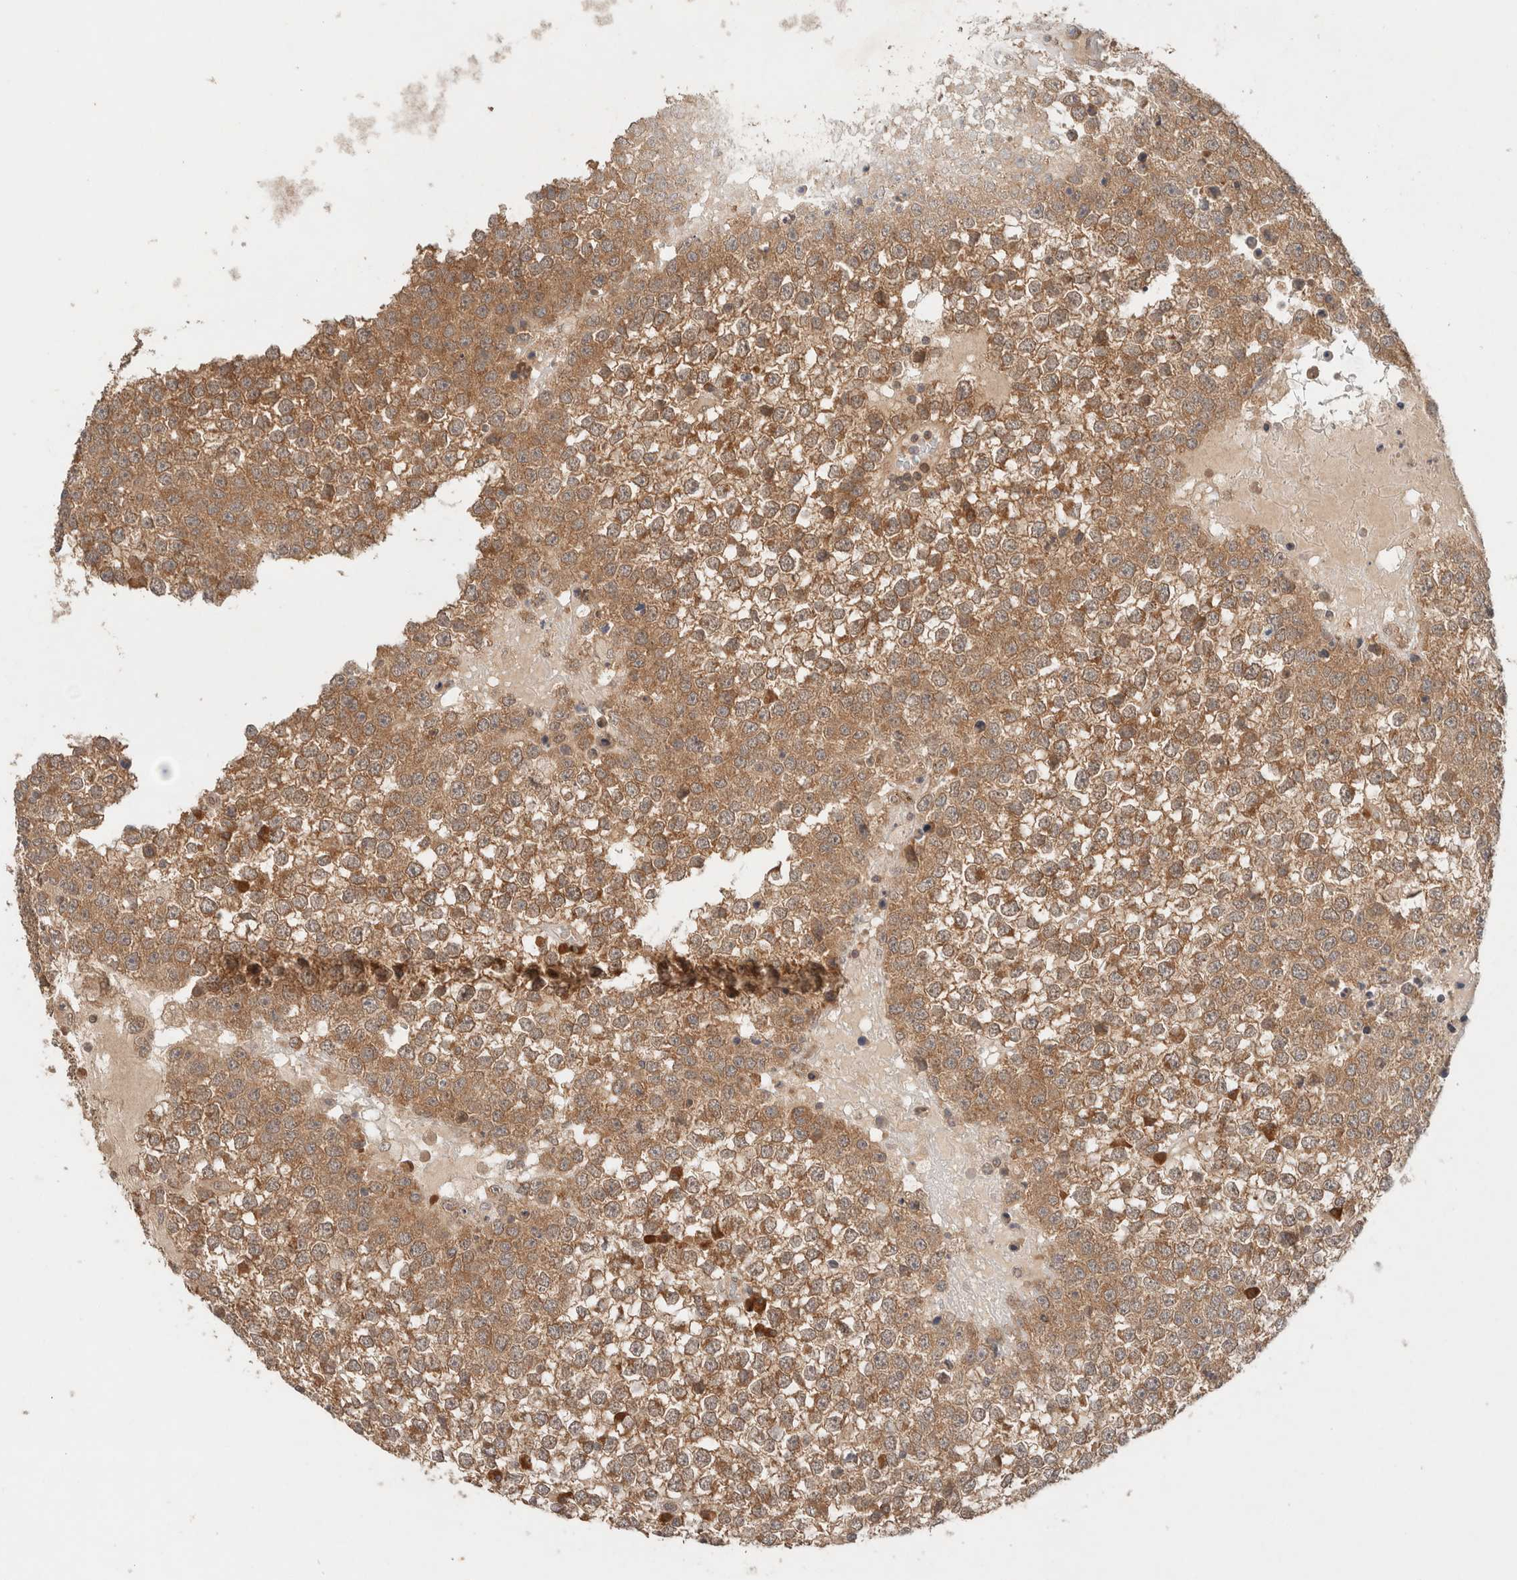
{"staining": {"intensity": "moderate", "quantity": ">75%", "location": "cytoplasmic/membranous"}, "tissue": "testis cancer", "cell_type": "Tumor cells", "image_type": "cancer", "snomed": [{"axis": "morphology", "description": "Seminoma, NOS"}, {"axis": "topography", "description": "Testis"}], "caption": "Immunohistochemical staining of testis cancer (seminoma) shows medium levels of moderate cytoplasmic/membranous positivity in approximately >75% of tumor cells.", "gene": "ARFGEF2", "patient": {"sex": "male", "age": 65}}